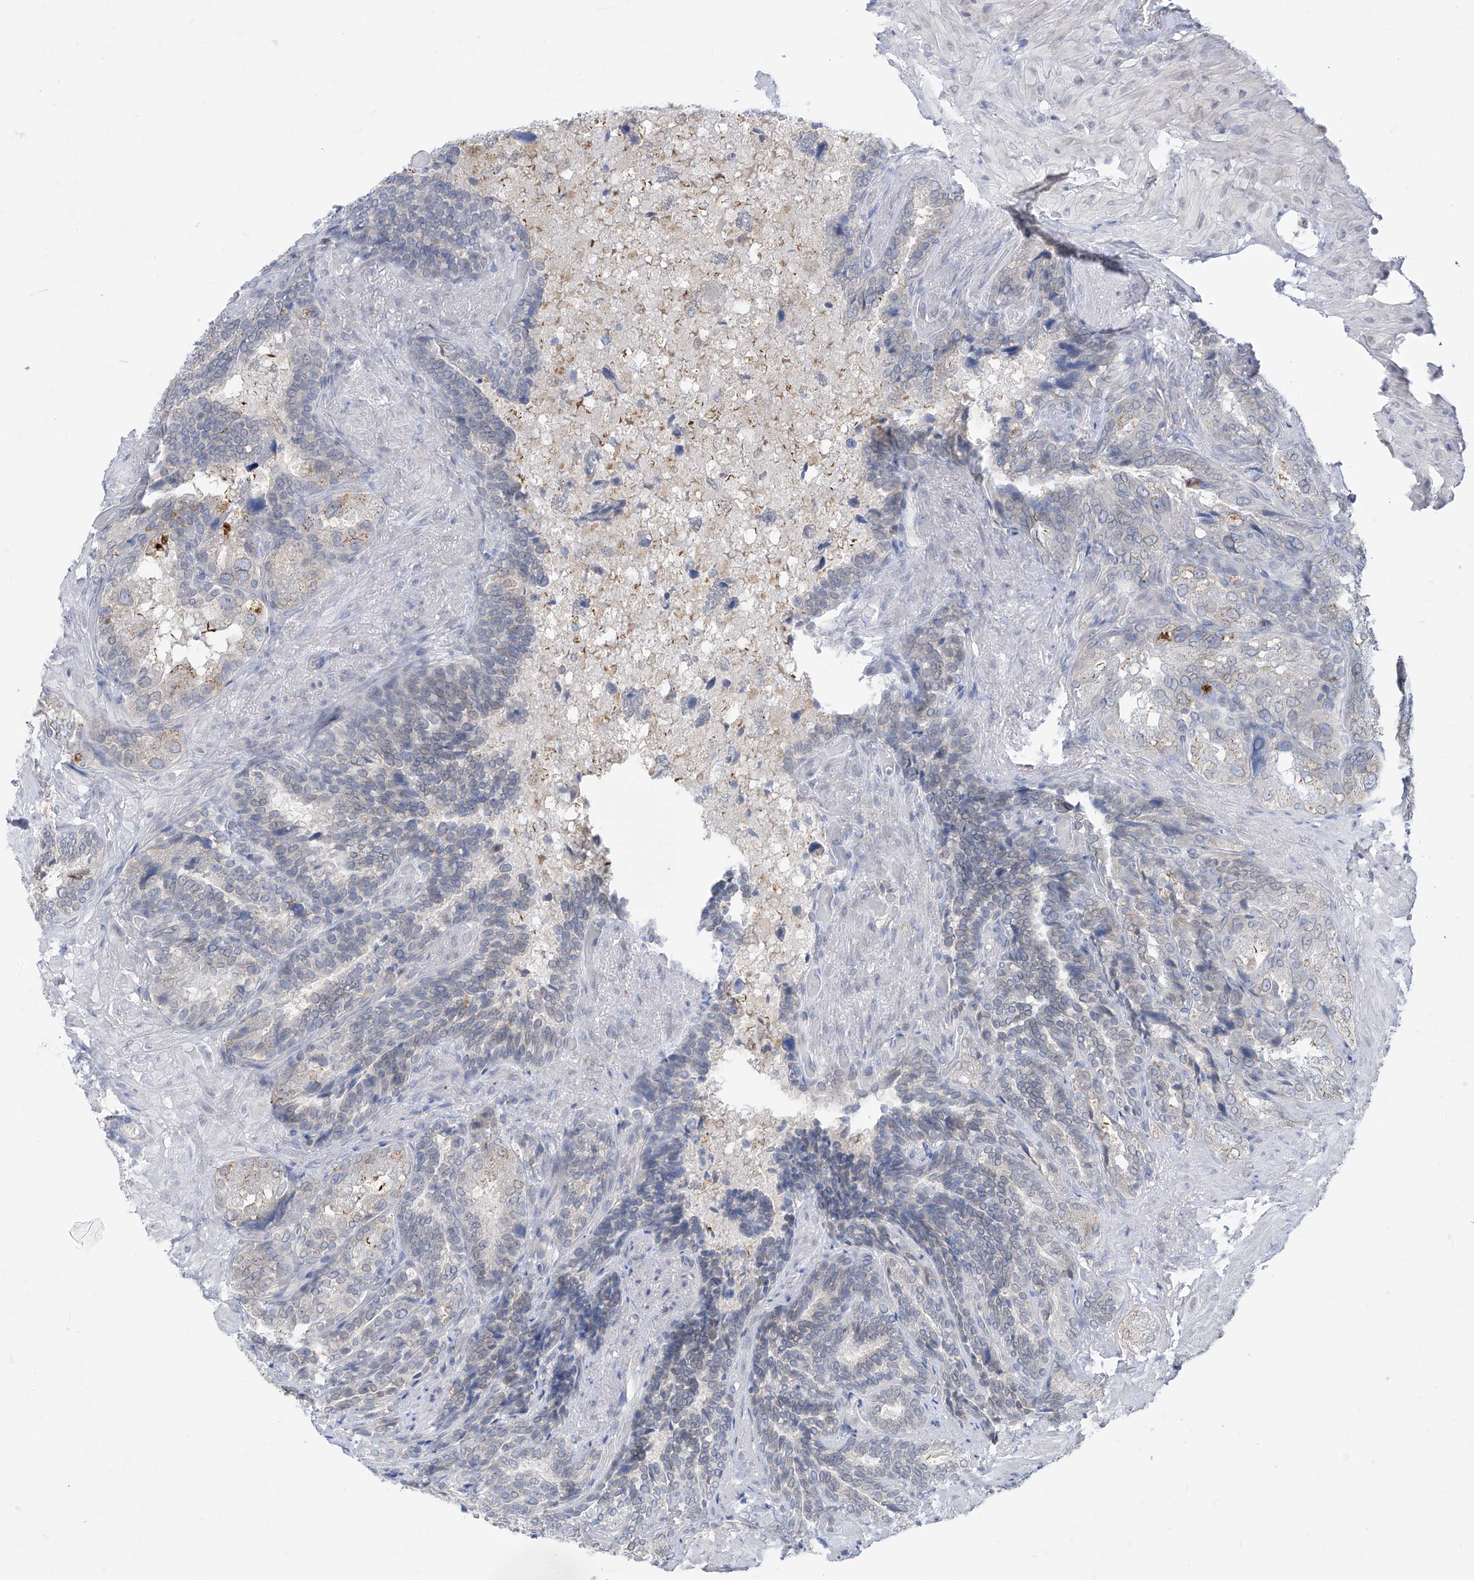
{"staining": {"intensity": "negative", "quantity": "none", "location": "none"}, "tissue": "seminal vesicle", "cell_type": "Glandular cells", "image_type": "normal", "snomed": [{"axis": "morphology", "description": "Normal tissue, NOS"}, {"axis": "topography", "description": "Seminal veicle"}, {"axis": "topography", "description": "Peripheral nerve tissue"}], "caption": "Protein analysis of benign seminal vesicle displays no significant expression in glandular cells. The staining is performed using DAB (3,3'-diaminobenzidine) brown chromogen with nuclei counter-stained in using hematoxylin.", "gene": "KRTAP25", "patient": {"sex": "male", "age": 63}}